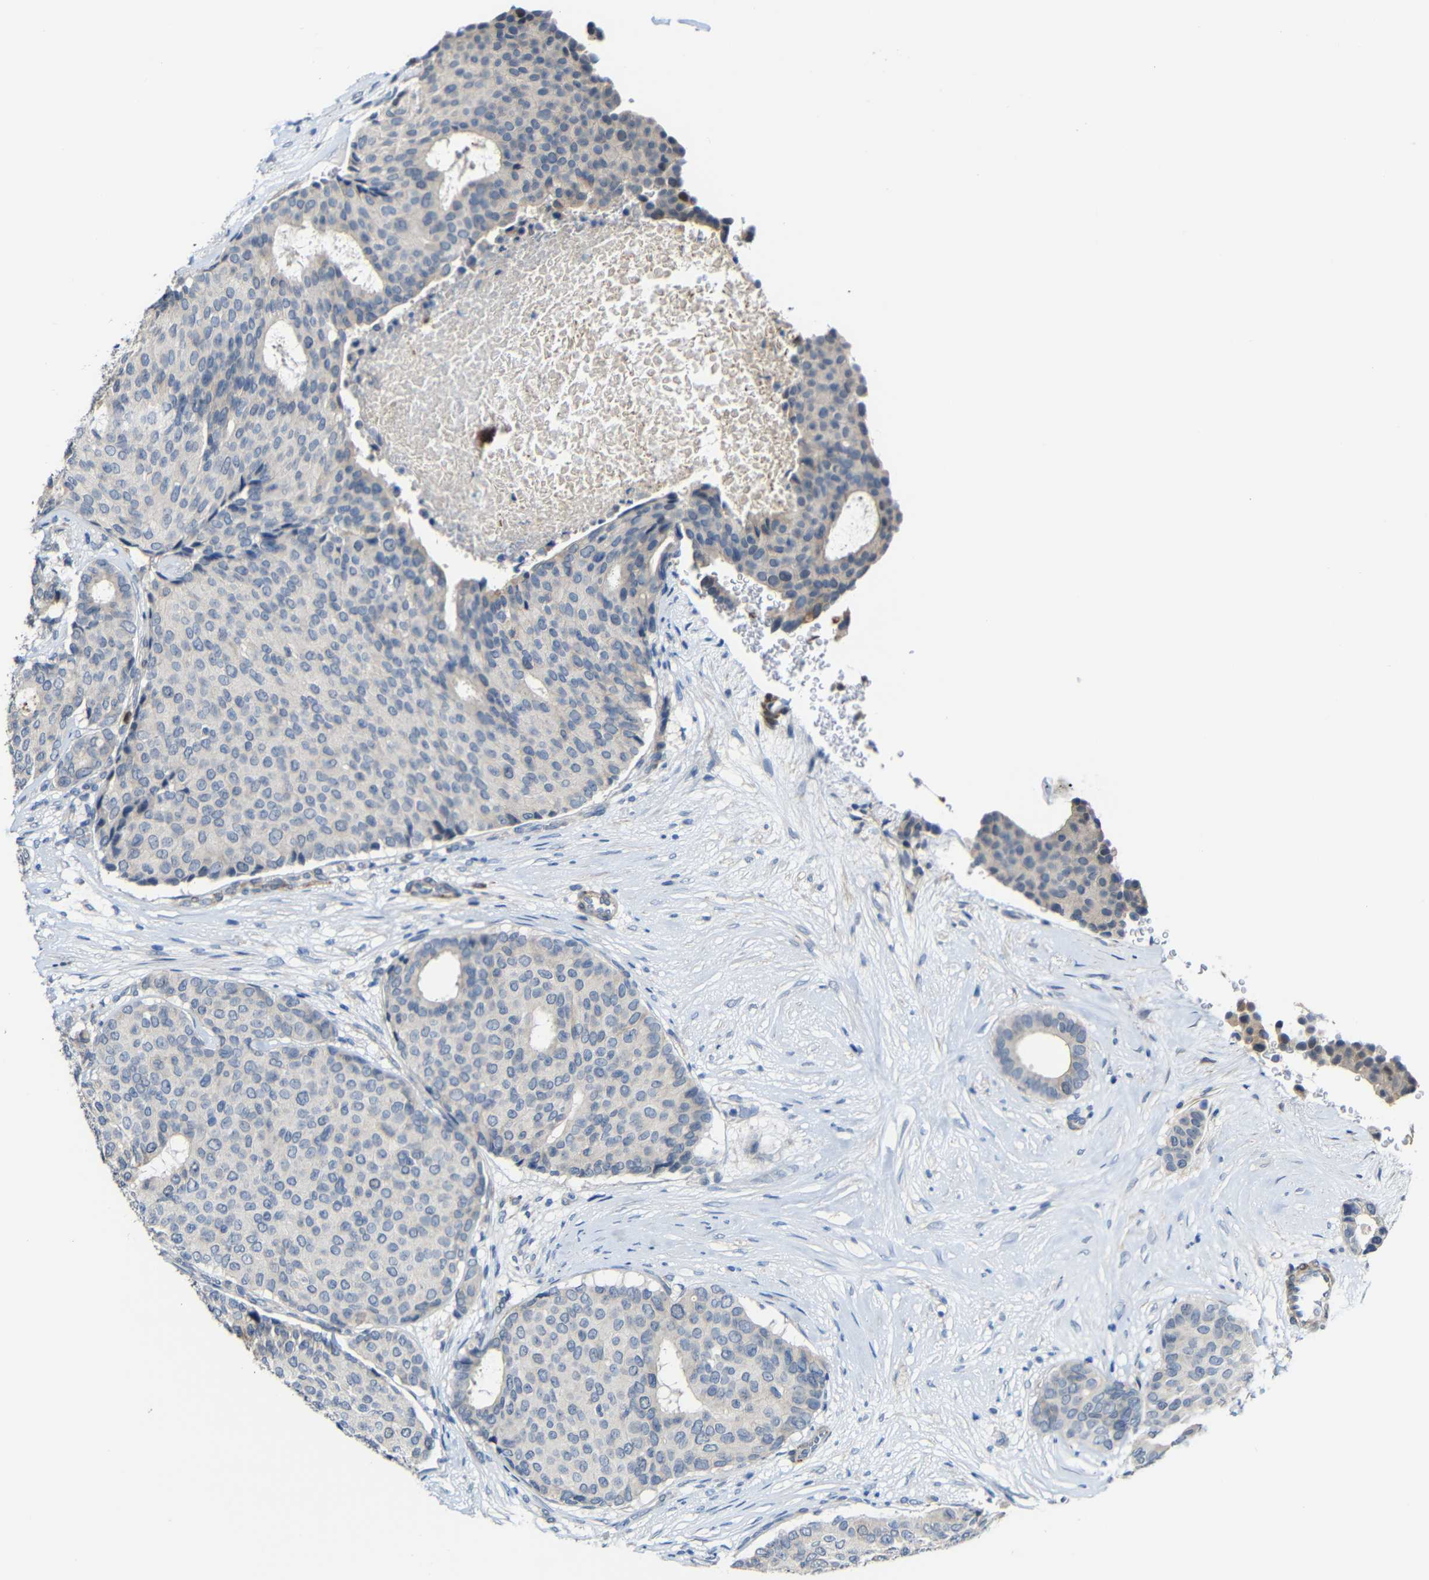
{"staining": {"intensity": "negative", "quantity": "none", "location": "none"}, "tissue": "breast cancer", "cell_type": "Tumor cells", "image_type": "cancer", "snomed": [{"axis": "morphology", "description": "Duct carcinoma"}, {"axis": "topography", "description": "Breast"}], "caption": "This is a image of IHC staining of infiltrating ductal carcinoma (breast), which shows no expression in tumor cells. (Stains: DAB immunohistochemistry with hematoxylin counter stain, Microscopy: brightfield microscopy at high magnification).", "gene": "STBD1", "patient": {"sex": "female", "age": 75}}